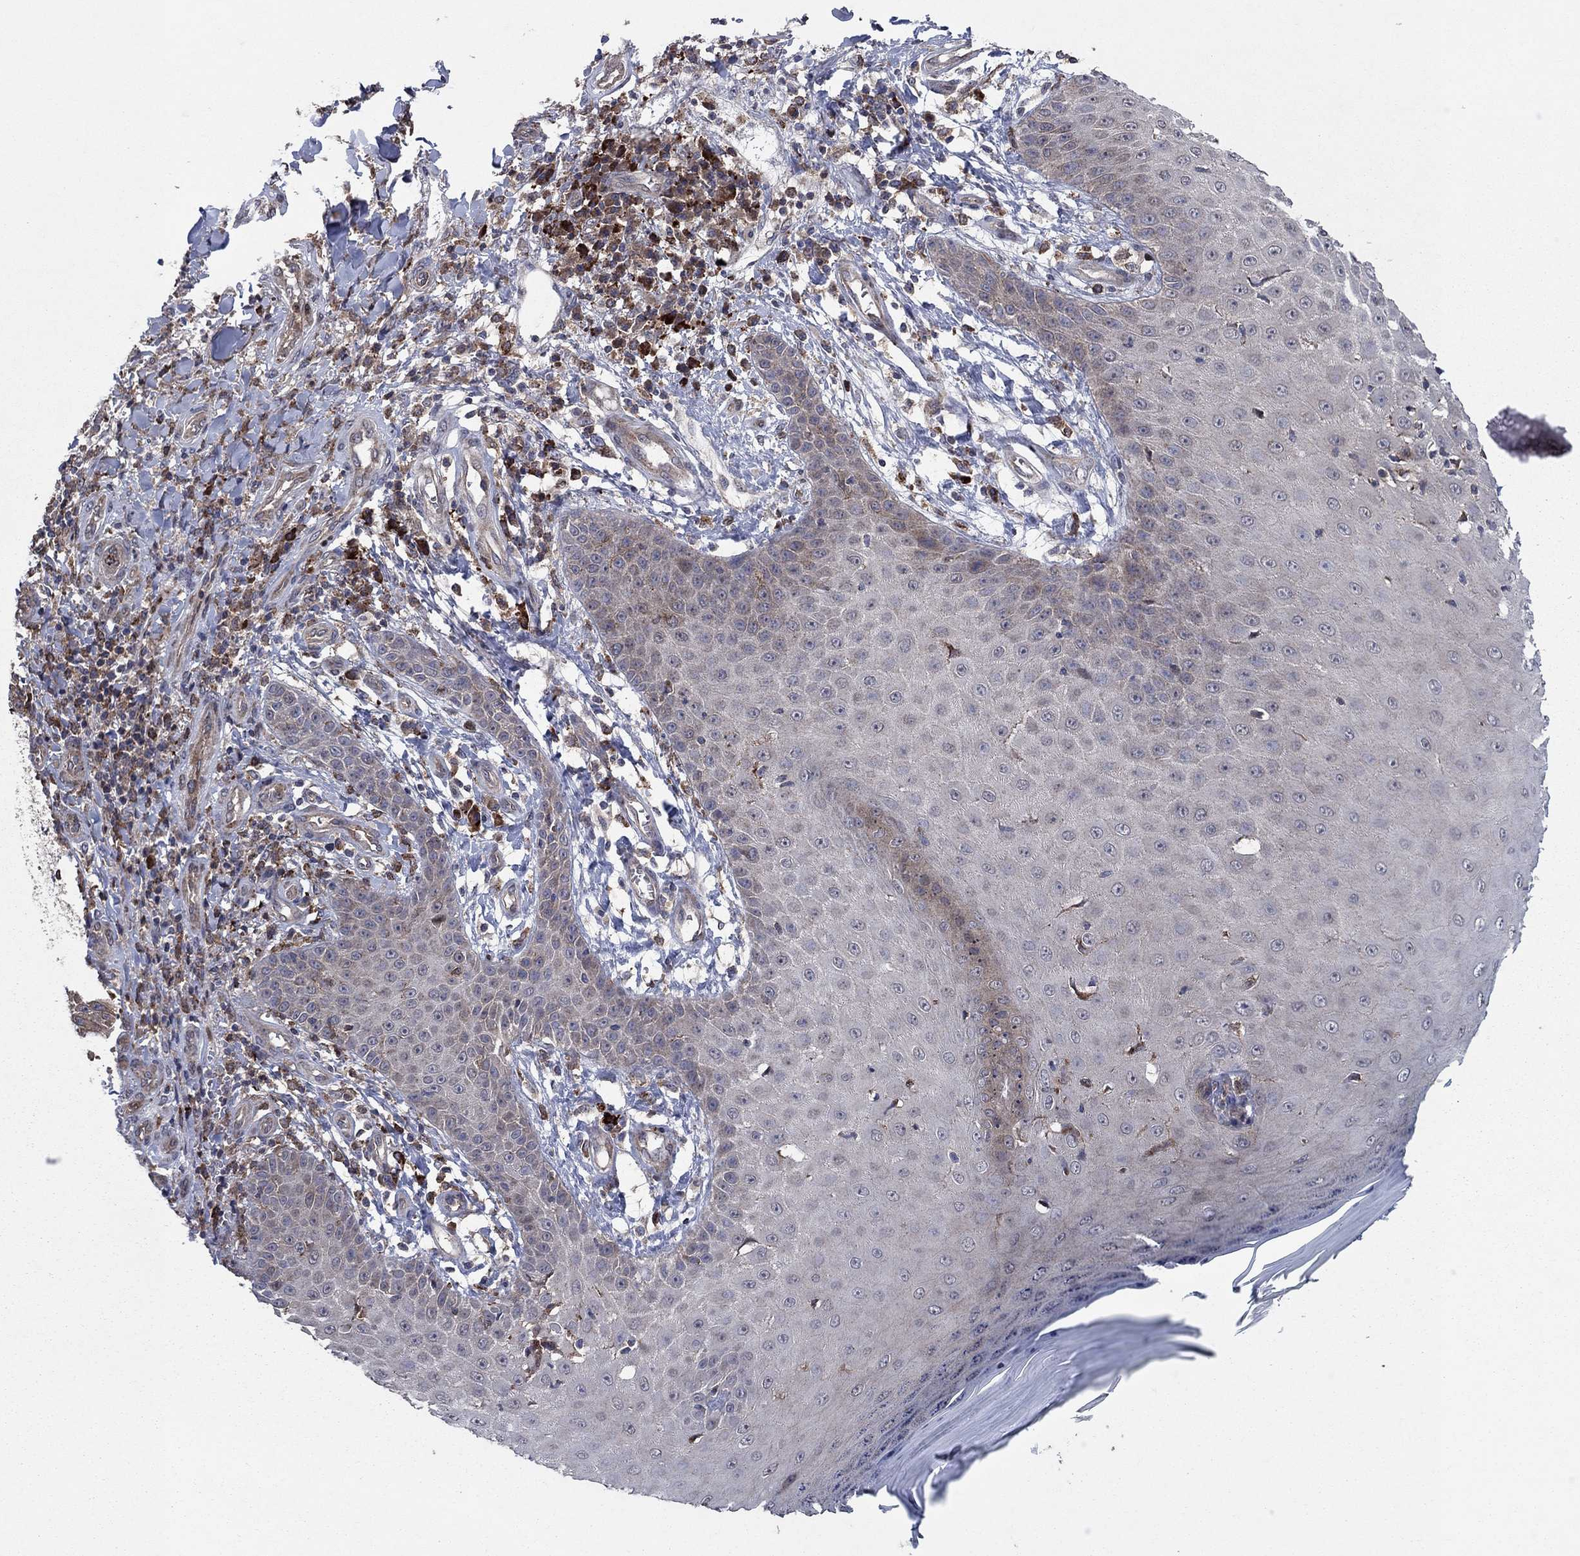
{"staining": {"intensity": "moderate", "quantity": "<25%", "location": "cytoplasmic/membranous"}, "tissue": "skin cancer", "cell_type": "Tumor cells", "image_type": "cancer", "snomed": [{"axis": "morphology", "description": "Squamous cell carcinoma, NOS"}, {"axis": "topography", "description": "Skin"}], "caption": "DAB immunohistochemical staining of squamous cell carcinoma (skin) shows moderate cytoplasmic/membranous protein staining in approximately <25% of tumor cells.", "gene": "MEA1", "patient": {"sex": "male", "age": 70}}